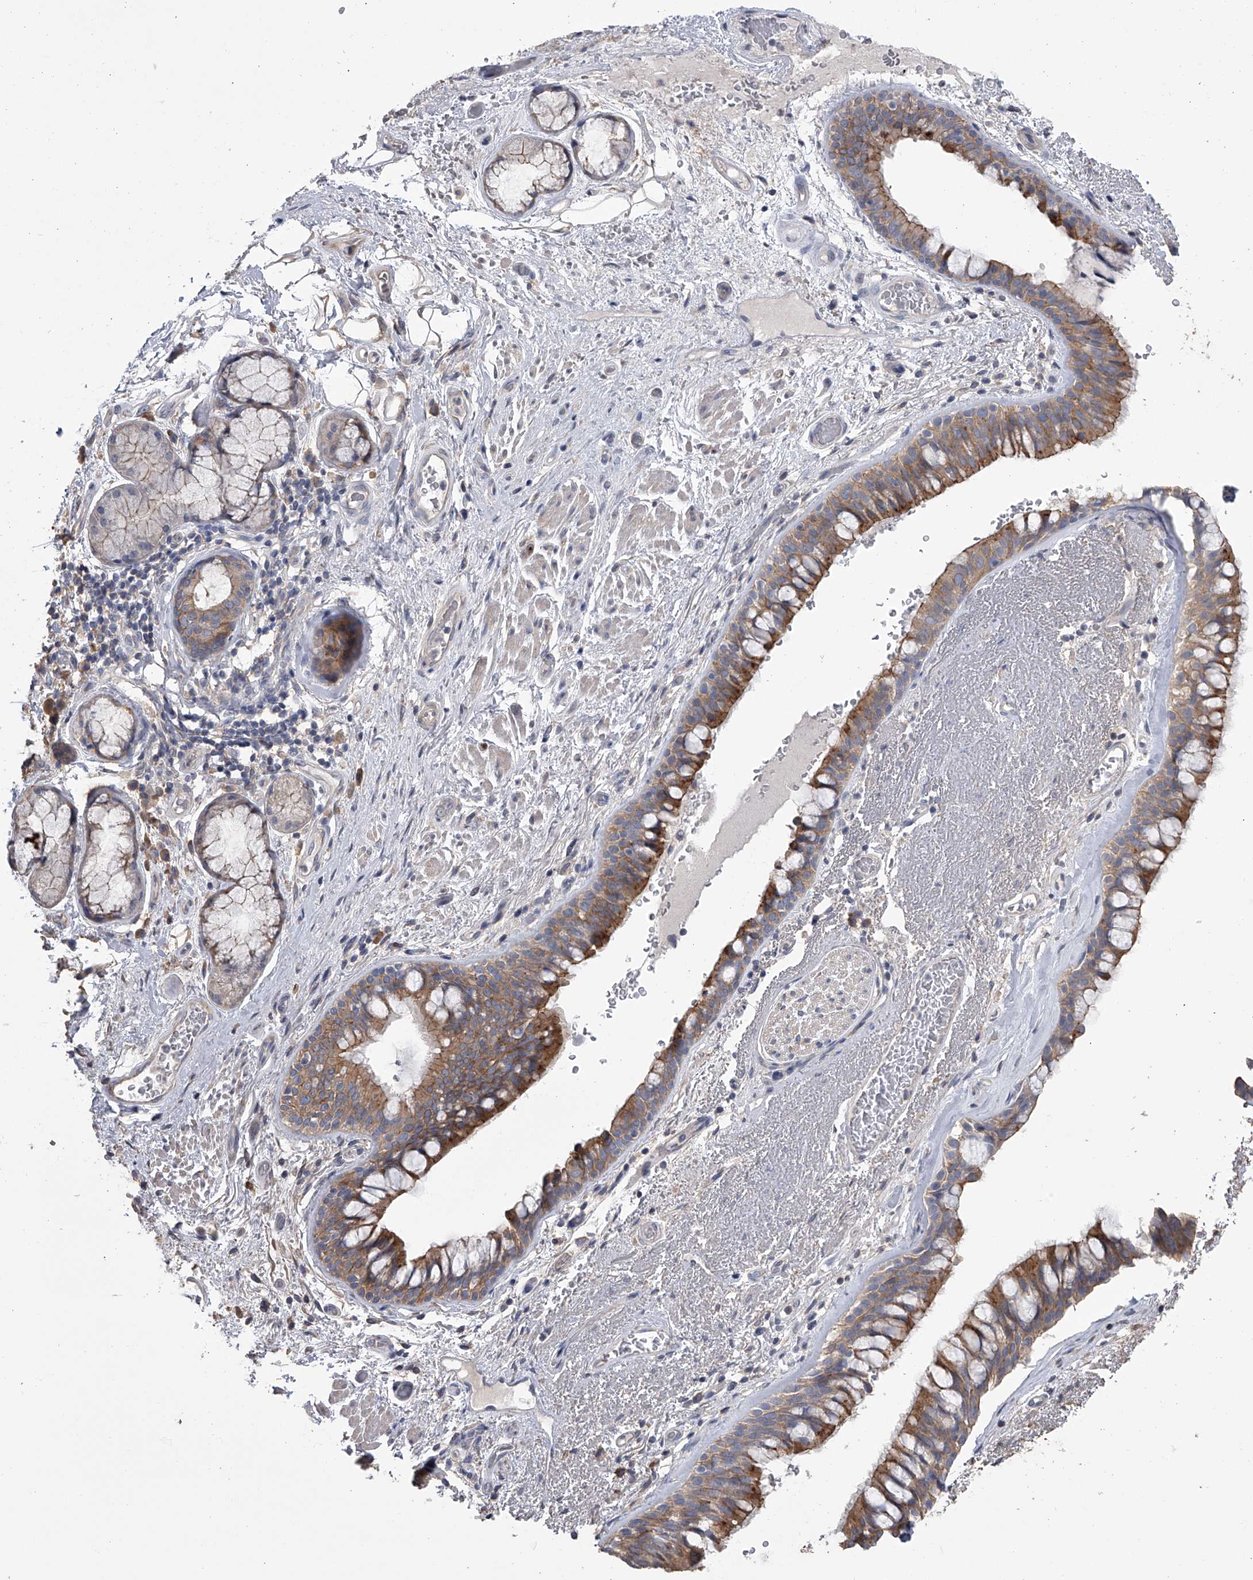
{"staining": {"intensity": "moderate", "quantity": ">75%", "location": "cytoplasmic/membranous"}, "tissue": "bronchus", "cell_type": "Respiratory epithelial cells", "image_type": "normal", "snomed": [{"axis": "morphology", "description": "Normal tissue, NOS"}, {"axis": "morphology", "description": "Squamous cell carcinoma, NOS"}, {"axis": "topography", "description": "Lymph node"}, {"axis": "topography", "description": "Bronchus"}, {"axis": "topography", "description": "Lung"}], "caption": "Protein analysis of benign bronchus reveals moderate cytoplasmic/membranous staining in approximately >75% of respiratory epithelial cells. (Brightfield microscopy of DAB IHC at high magnification).", "gene": "ZNF343", "patient": {"sex": "male", "age": 66}}